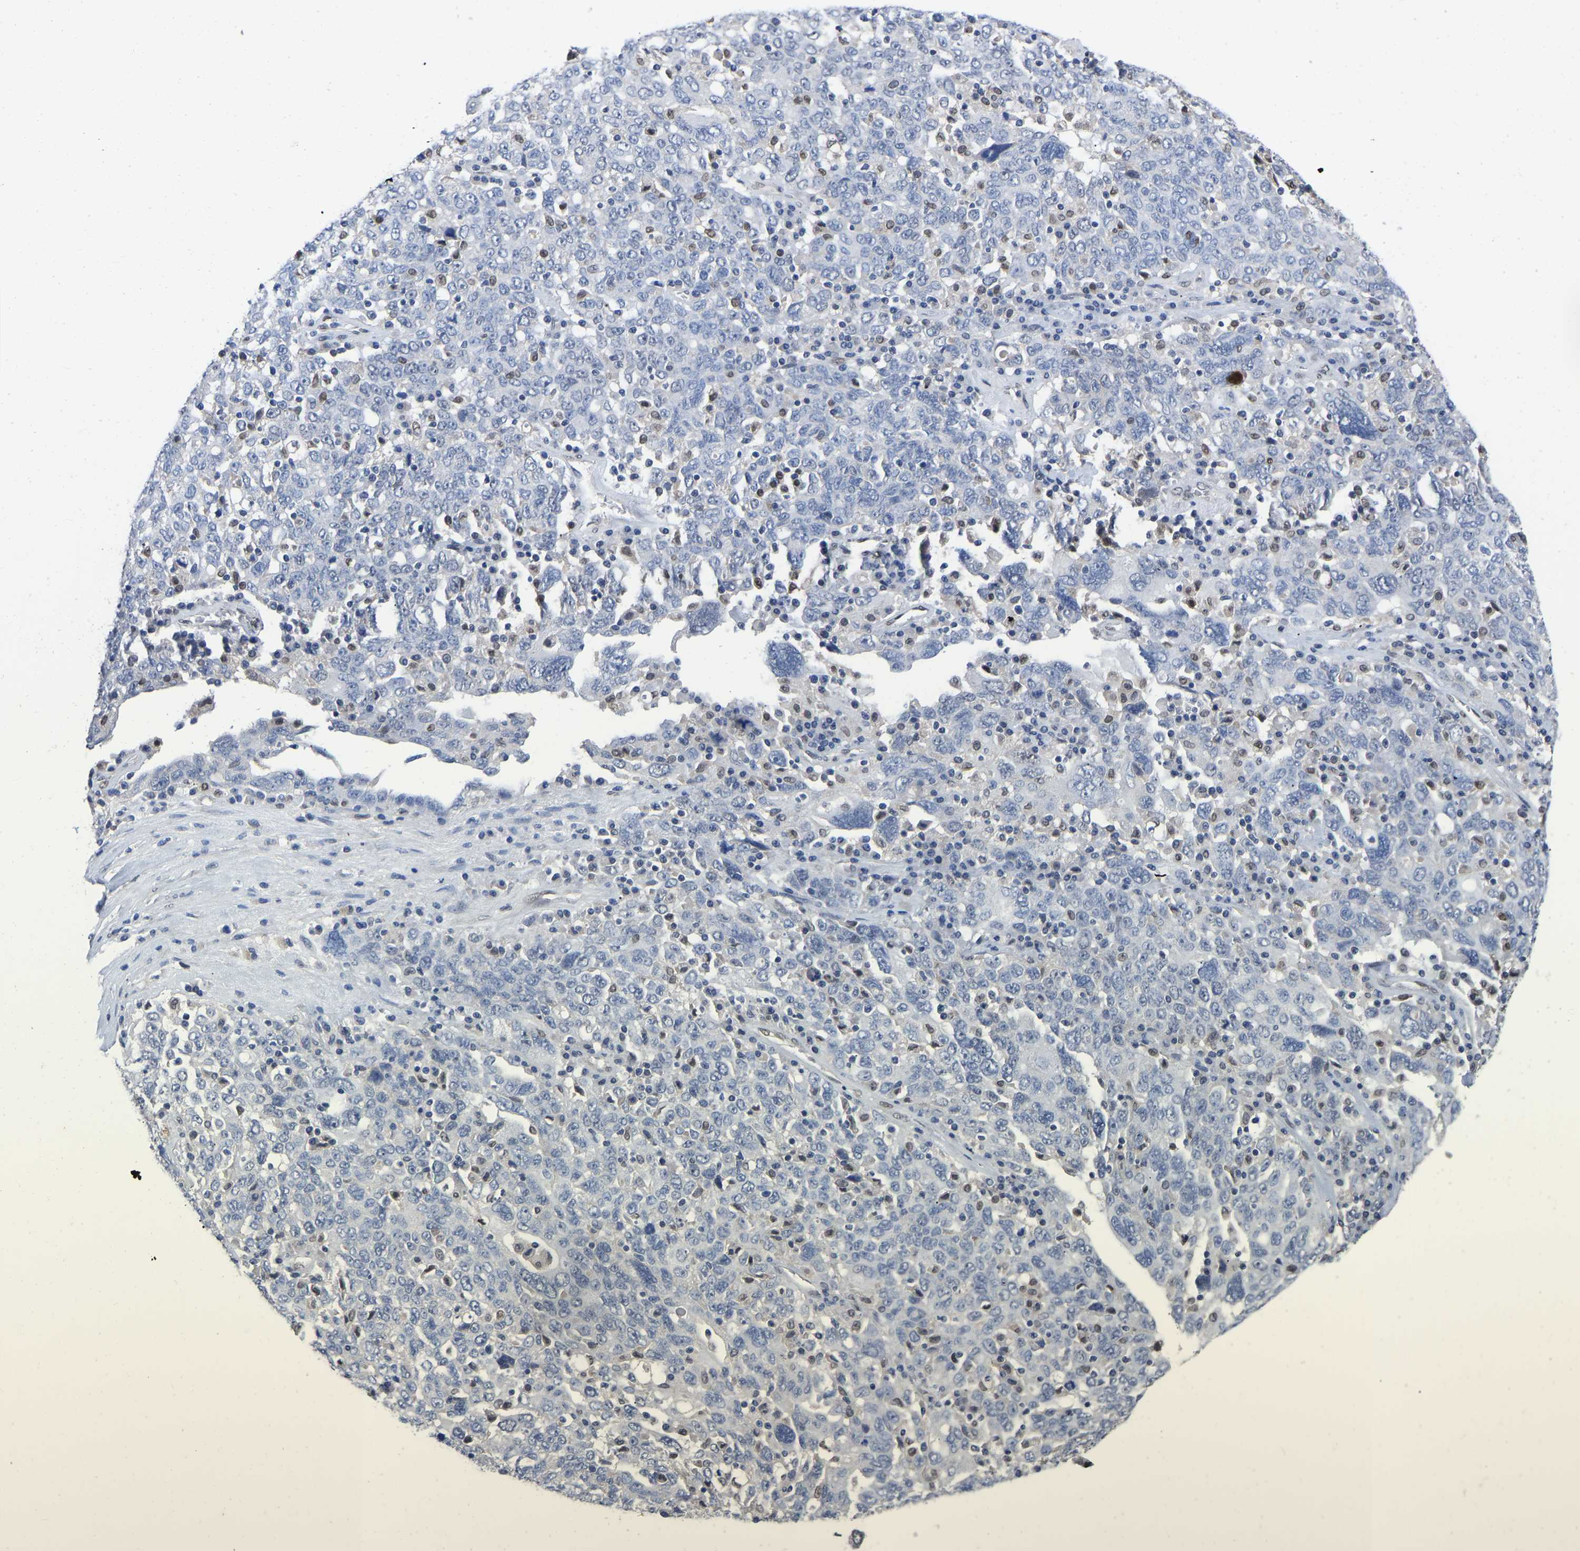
{"staining": {"intensity": "negative", "quantity": "none", "location": "none"}, "tissue": "ovarian cancer", "cell_type": "Tumor cells", "image_type": "cancer", "snomed": [{"axis": "morphology", "description": "Carcinoma, endometroid"}, {"axis": "topography", "description": "Ovary"}], "caption": "DAB (3,3'-diaminobenzidine) immunohistochemical staining of endometroid carcinoma (ovarian) exhibits no significant positivity in tumor cells.", "gene": "QKI", "patient": {"sex": "female", "age": 62}}